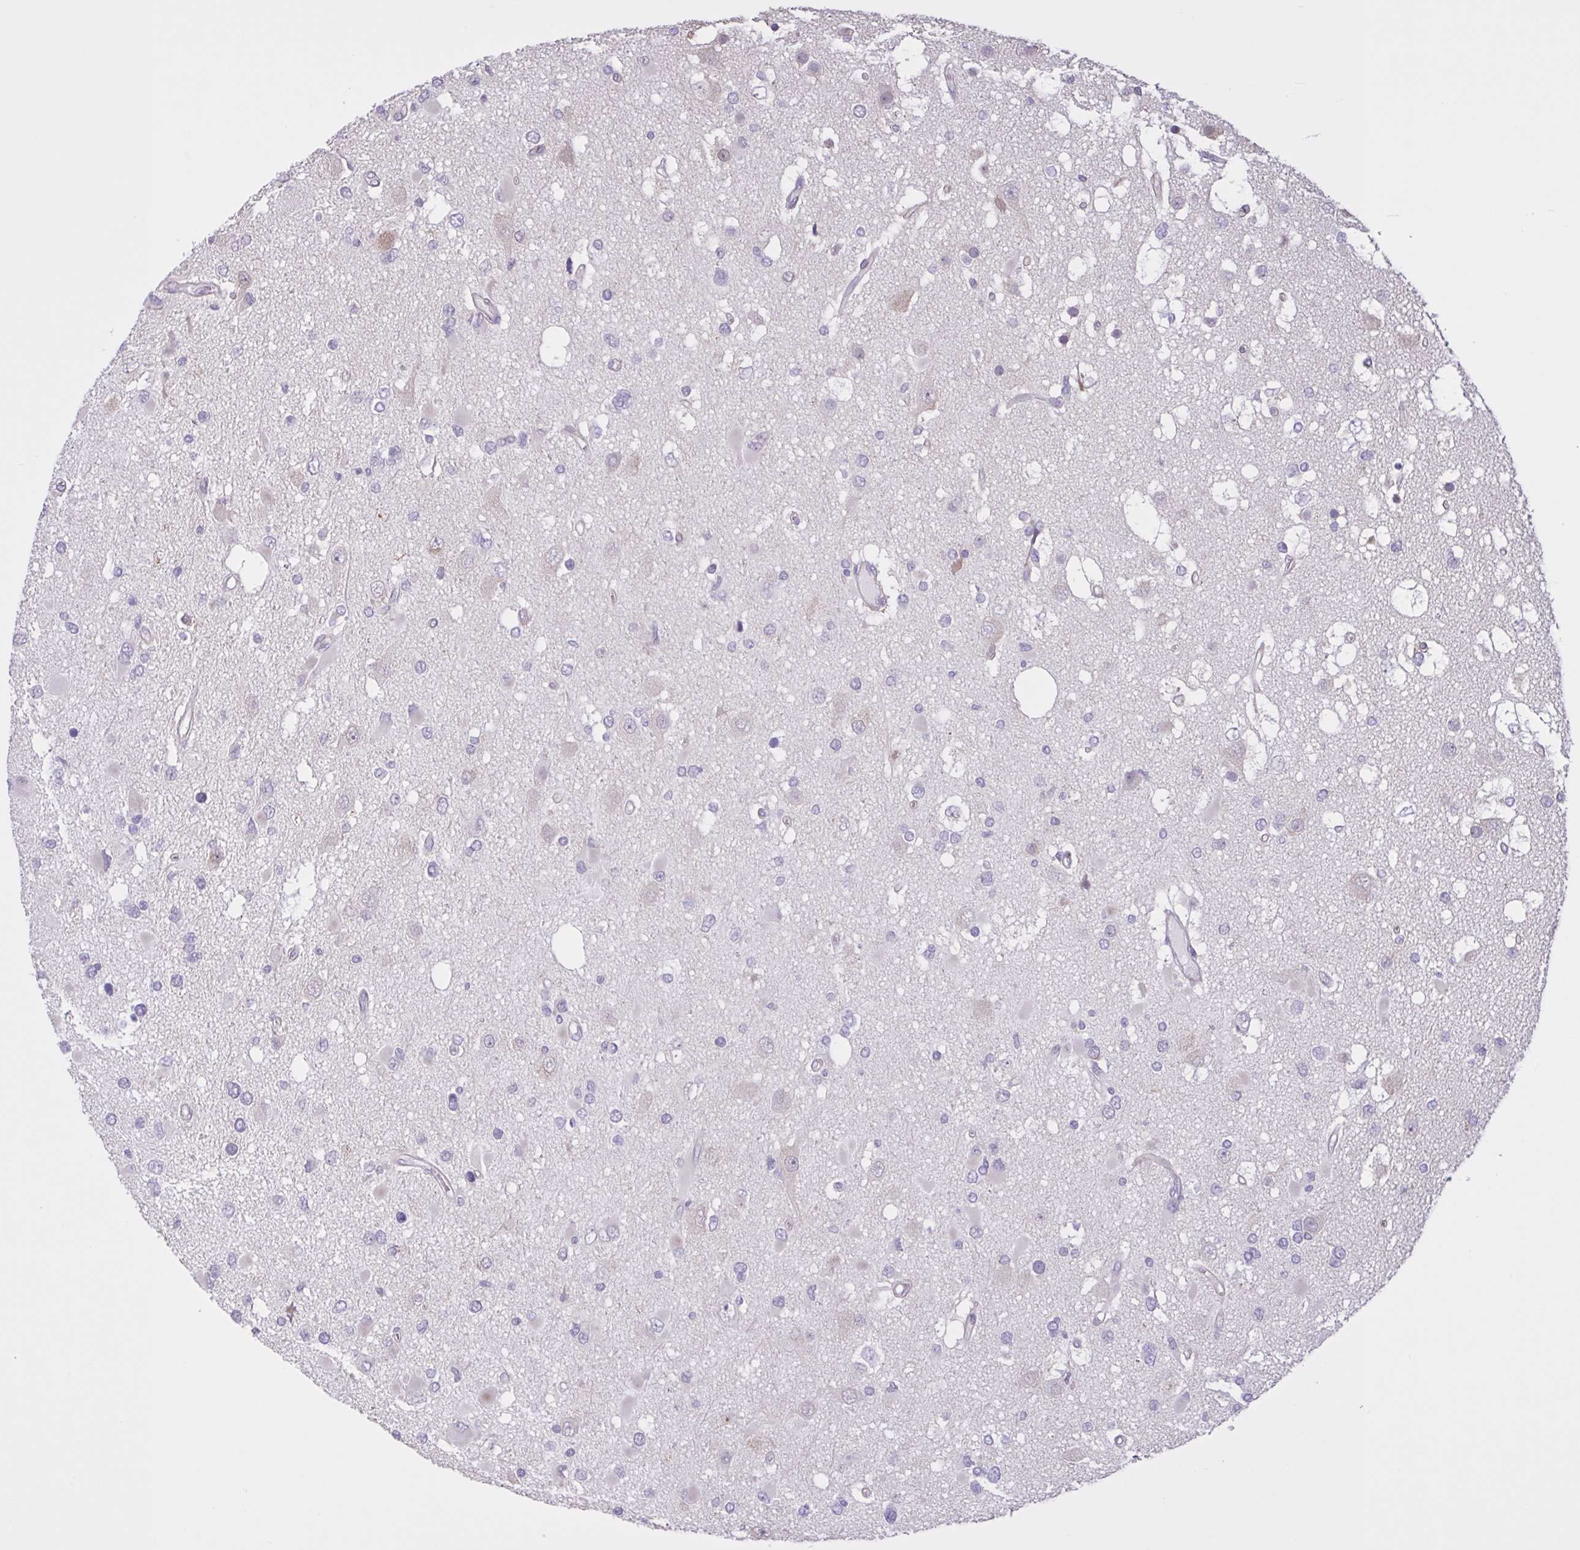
{"staining": {"intensity": "negative", "quantity": "none", "location": "none"}, "tissue": "glioma", "cell_type": "Tumor cells", "image_type": "cancer", "snomed": [{"axis": "morphology", "description": "Glioma, malignant, High grade"}, {"axis": "topography", "description": "Brain"}], "caption": "This is a image of immunohistochemistry (IHC) staining of malignant glioma (high-grade), which shows no expression in tumor cells.", "gene": "MRGPRX2", "patient": {"sex": "male", "age": 53}}